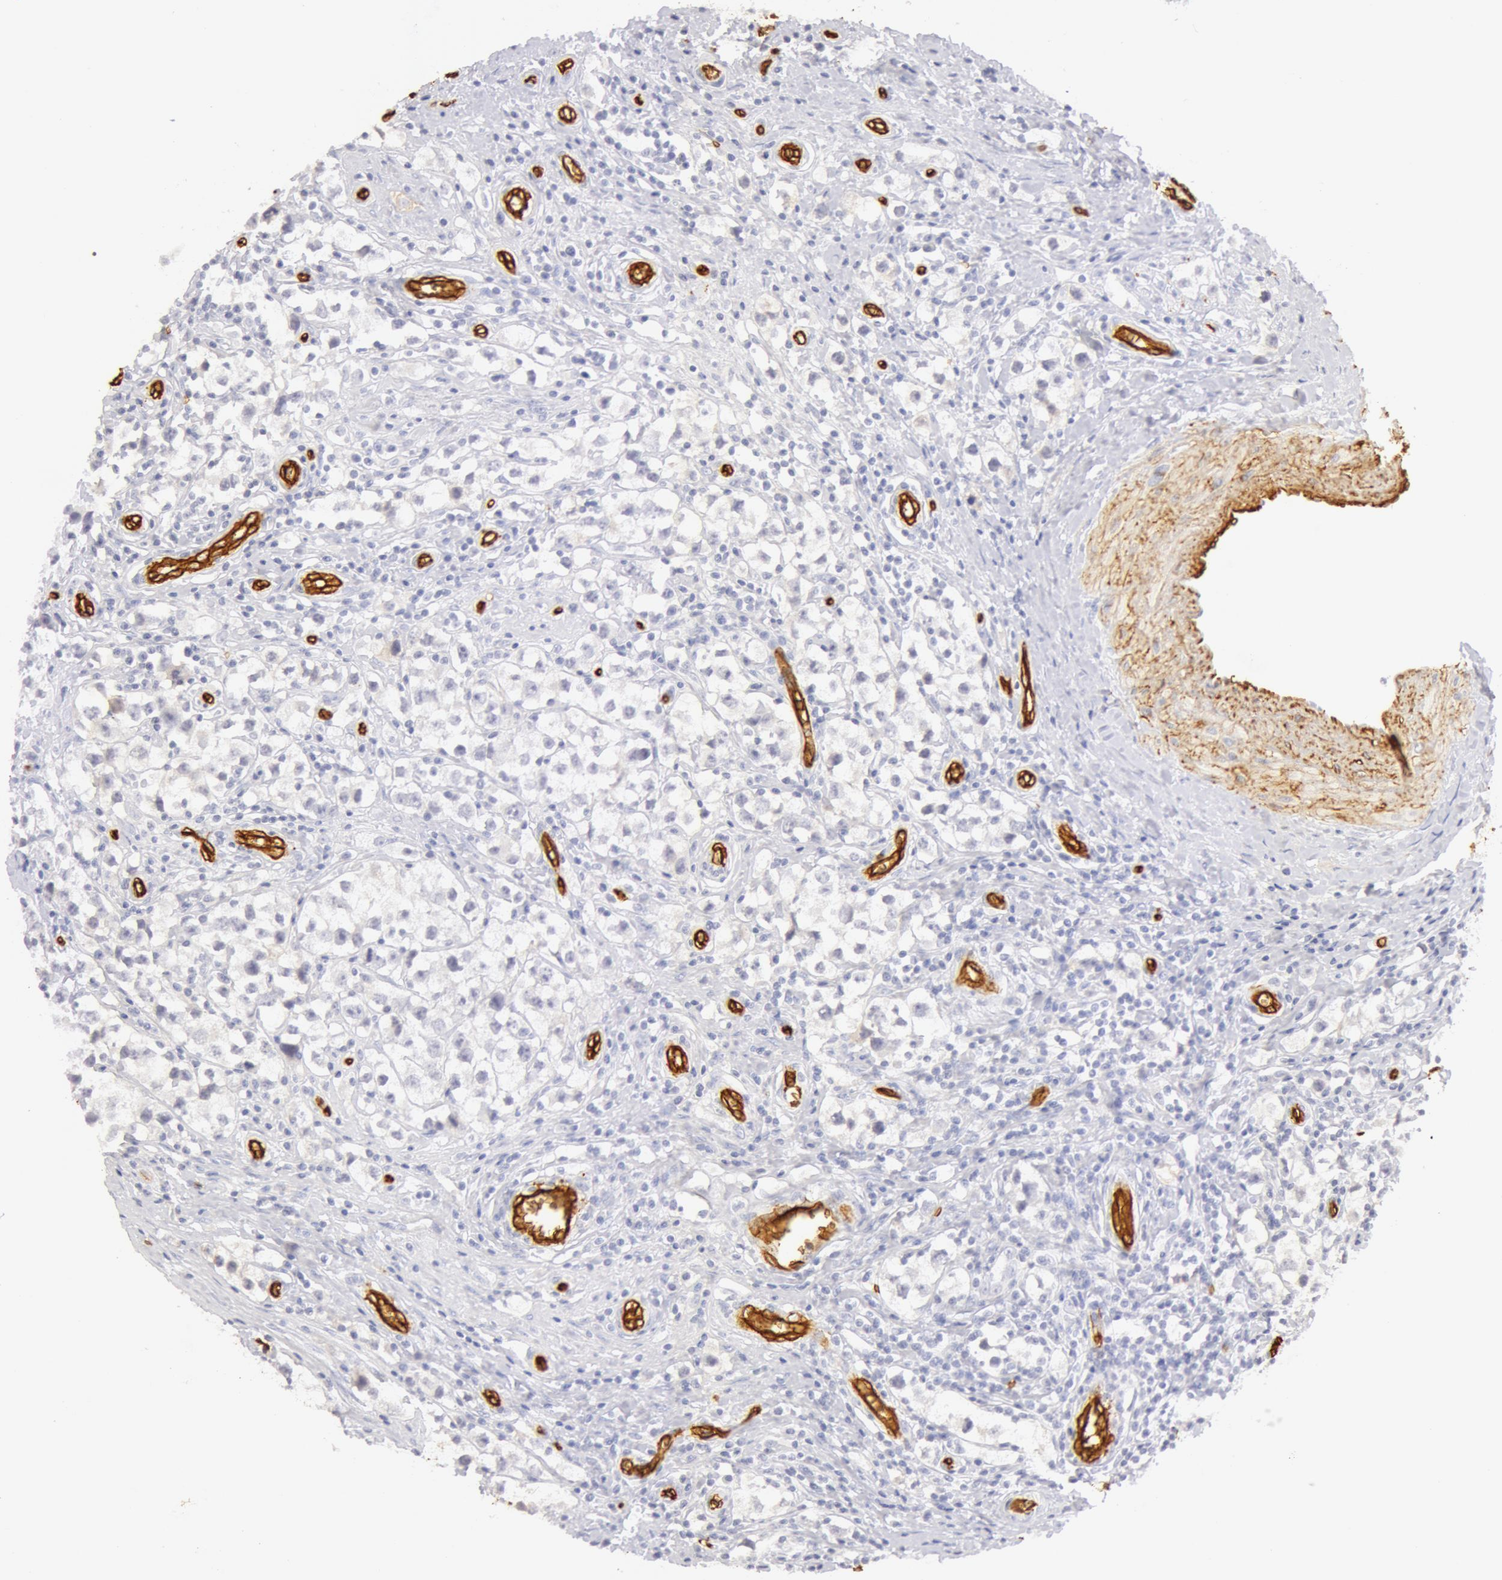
{"staining": {"intensity": "negative", "quantity": "none", "location": "none"}, "tissue": "testis cancer", "cell_type": "Tumor cells", "image_type": "cancer", "snomed": [{"axis": "morphology", "description": "Seminoma, NOS"}, {"axis": "topography", "description": "Testis"}], "caption": "Immunohistochemistry (IHC) histopathology image of testis cancer stained for a protein (brown), which reveals no expression in tumor cells. (DAB (3,3'-diaminobenzidine) IHC visualized using brightfield microscopy, high magnification).", "gene": "AQP1", "patient": {"sex": "male", "age": 35}}